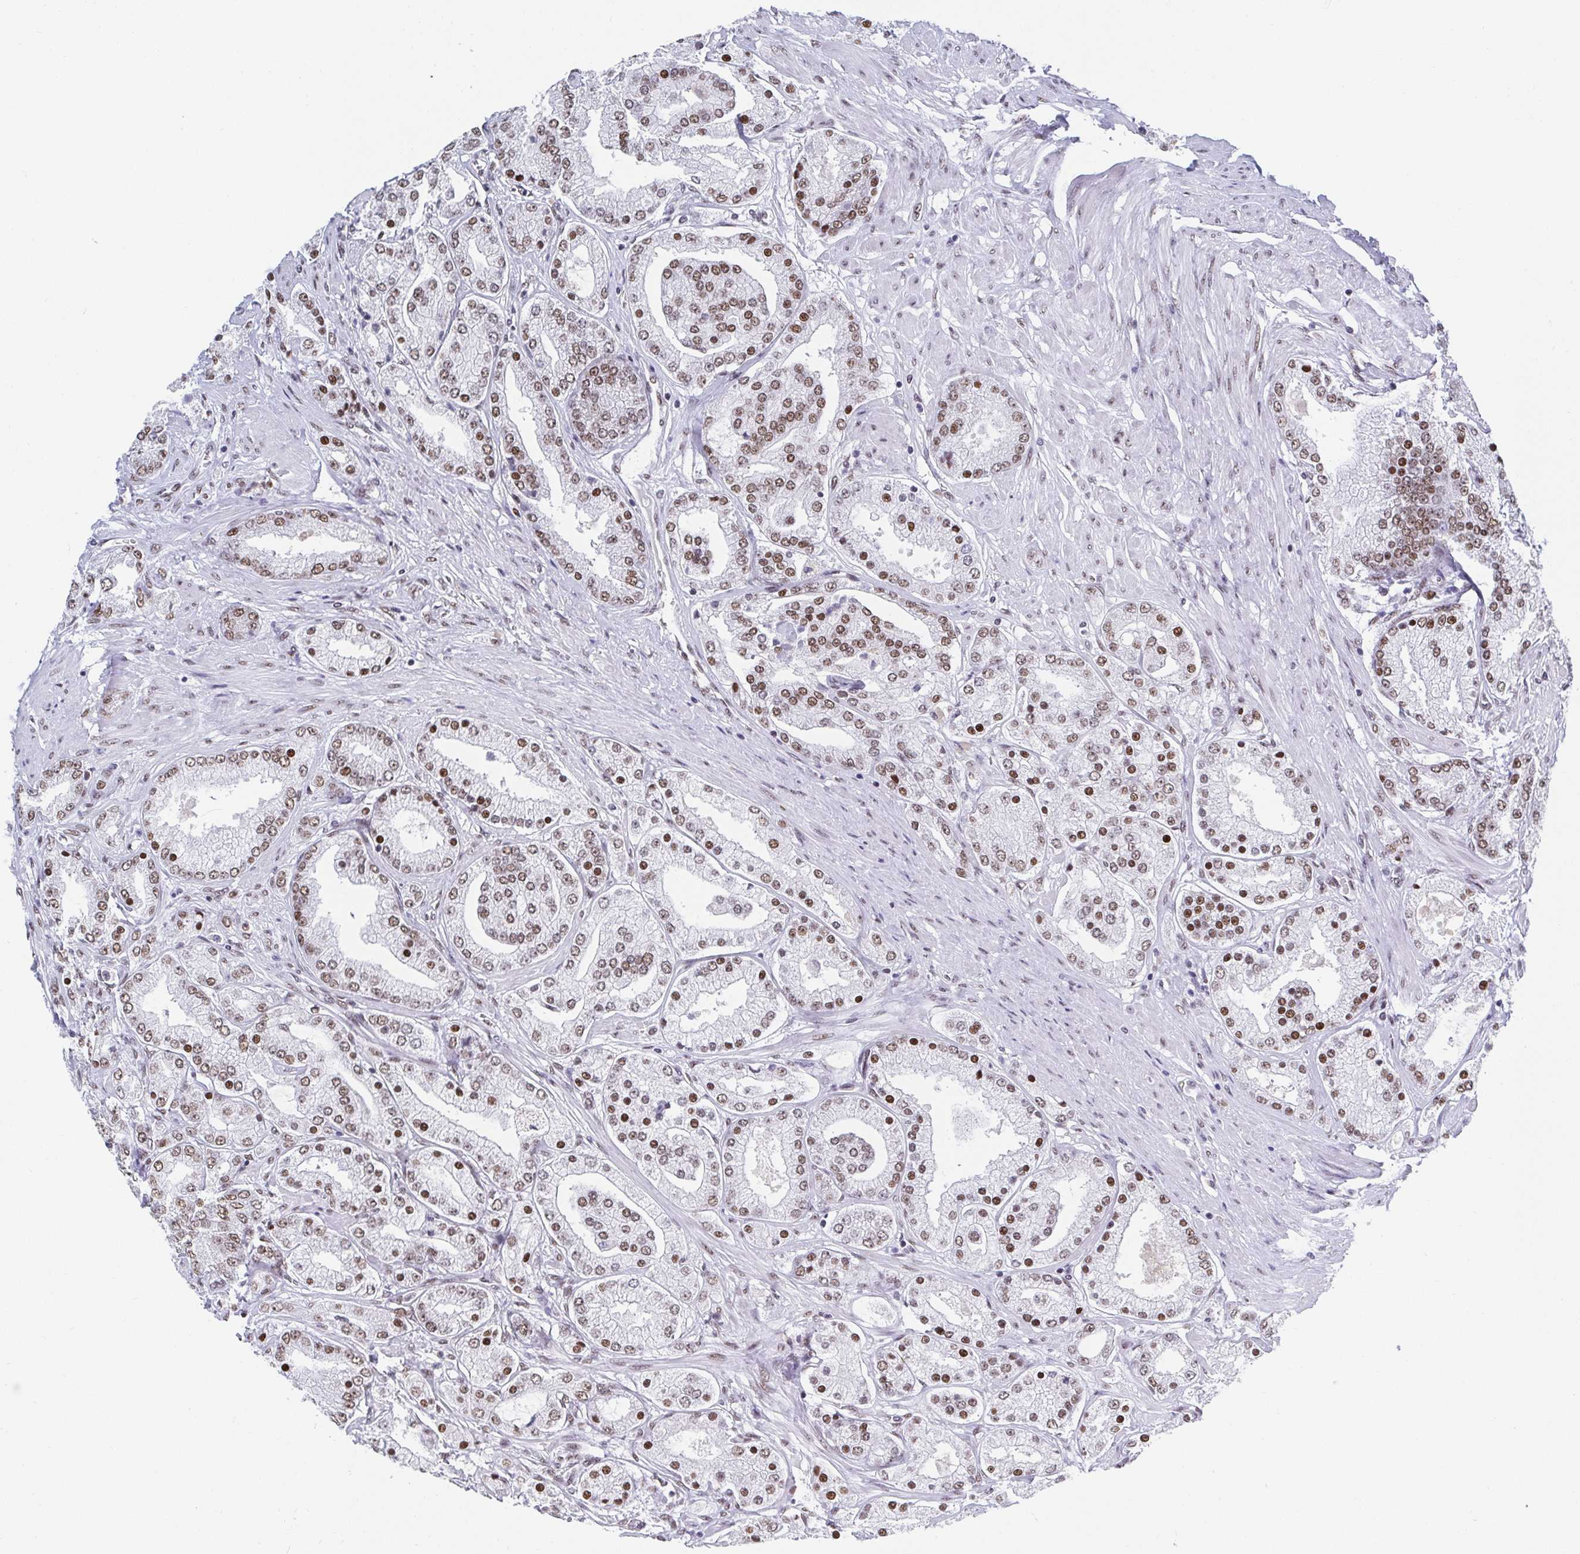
{"staining": {"intensity": "moderate", "quantity": ">75%", "location": "nuclear"}, "tissue": "prostate cancer", "cell_type": "Tumor cells", "image_type": "cancer", "snomed": [{"axis": "morphology", "description": "Adenocarcinoma, High grade"}, {"axis": "topography", "description": "Prostate"}], "caption": "A brown stain highlights moderate nuclear staining of a protein in human prostate cancer (adenocarcinoma (high-grade)) tumor cells.", "gene": "SLC7A10", "patient": {"sex": "male", "age": 67}}